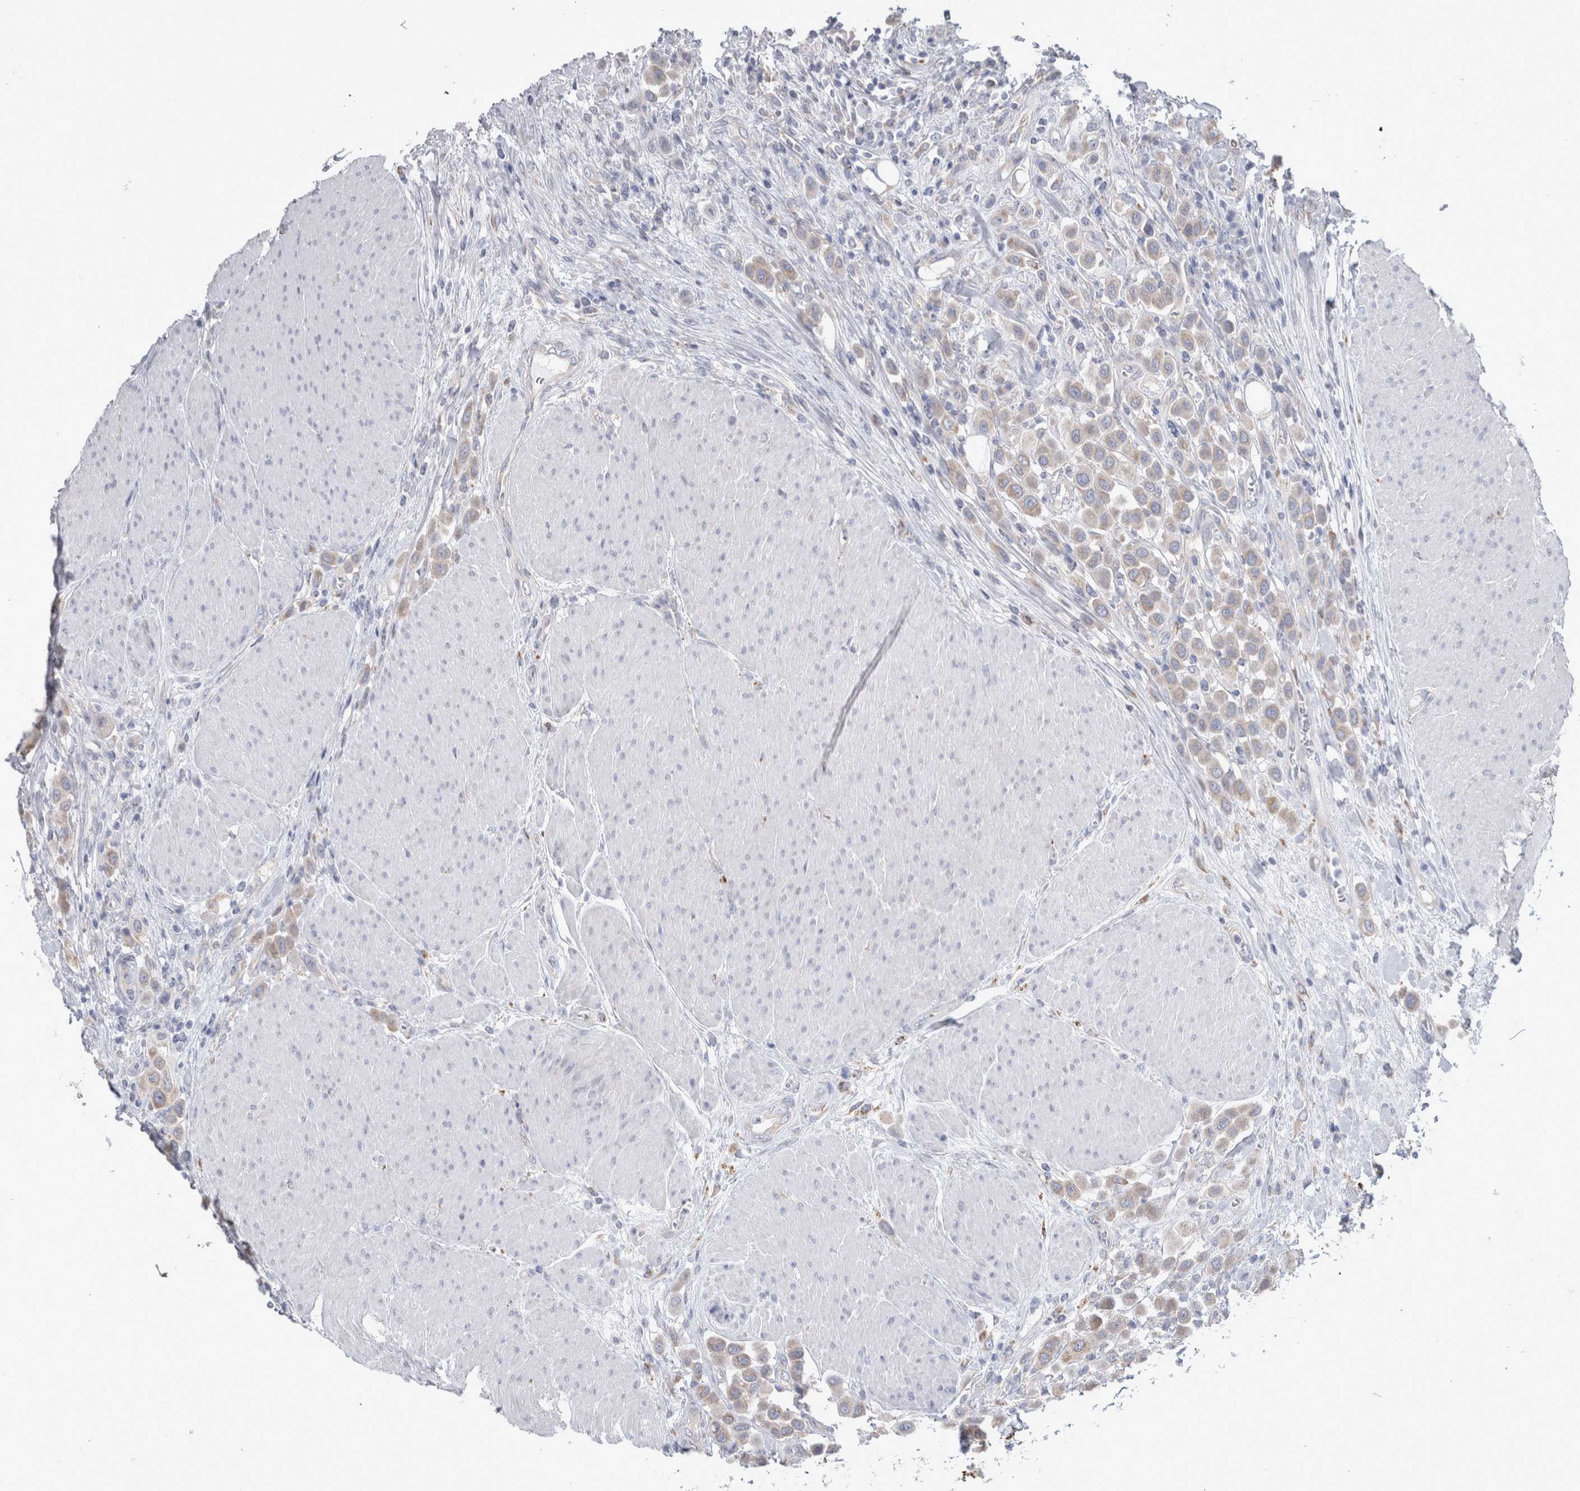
{"staining": {"intensity": "weak", "quantity": "25%-75%", "location": "cytoplasmic/membranous"}, "tissue": "urothelial cancer", "cell_type": "Tumor cells", "image_type": "cancer", "snomed": [{"axis": "morphology", "description": "Urothelial carcinoma, High grade"}, {"axis": "topography", "description": "Urinary bladder"}], "caption": "Immunohistochemical staining of human urothelial cancer exhibits weak cytoplasmic/membranous protein positivity in about 25%-75% of tumor cells.", "gene": "GATM", "patient": {"sex": "male", "age": 50}}